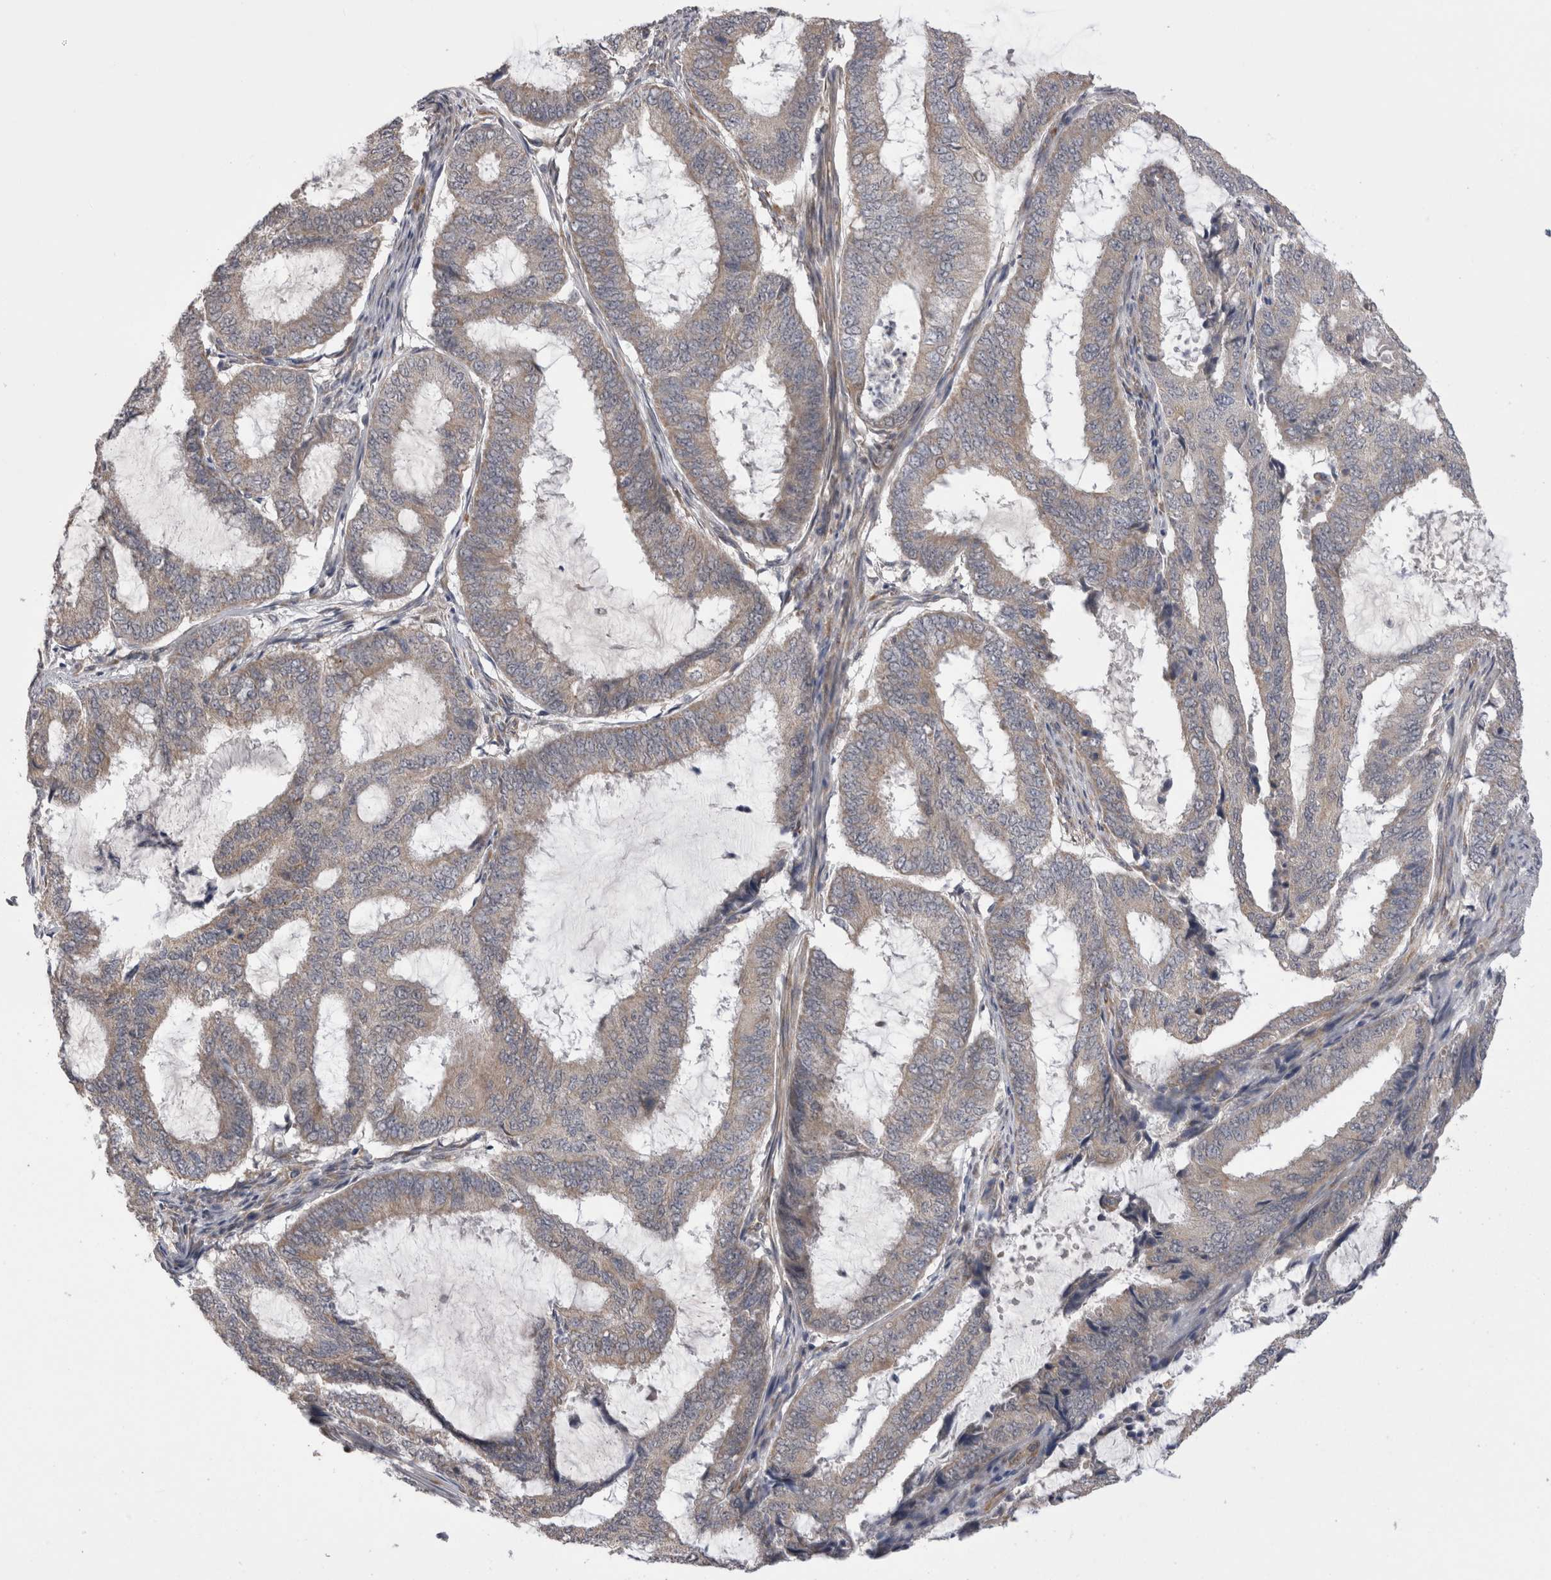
{"staining": {"intensity": "weak", "quantity": "<25%", "location": "cytoplasmic/membranous"}, "tissue": "endometrial cancer", "cell_type": "Tumor cells", "image_type": "cancer", "snomed": [{"axis": "morphology", "description": "Adenocarcinoma, NOS"}, {"axis": "topography", "description": "Endometrium"}], "caption": "Photomicrograph shows no significant protein staining in tumor cells of endometrial cancer. Nuclei are stained in blue.", "gene": "ARHGAP29", "patient": {"sex": "female", "age": 51}}